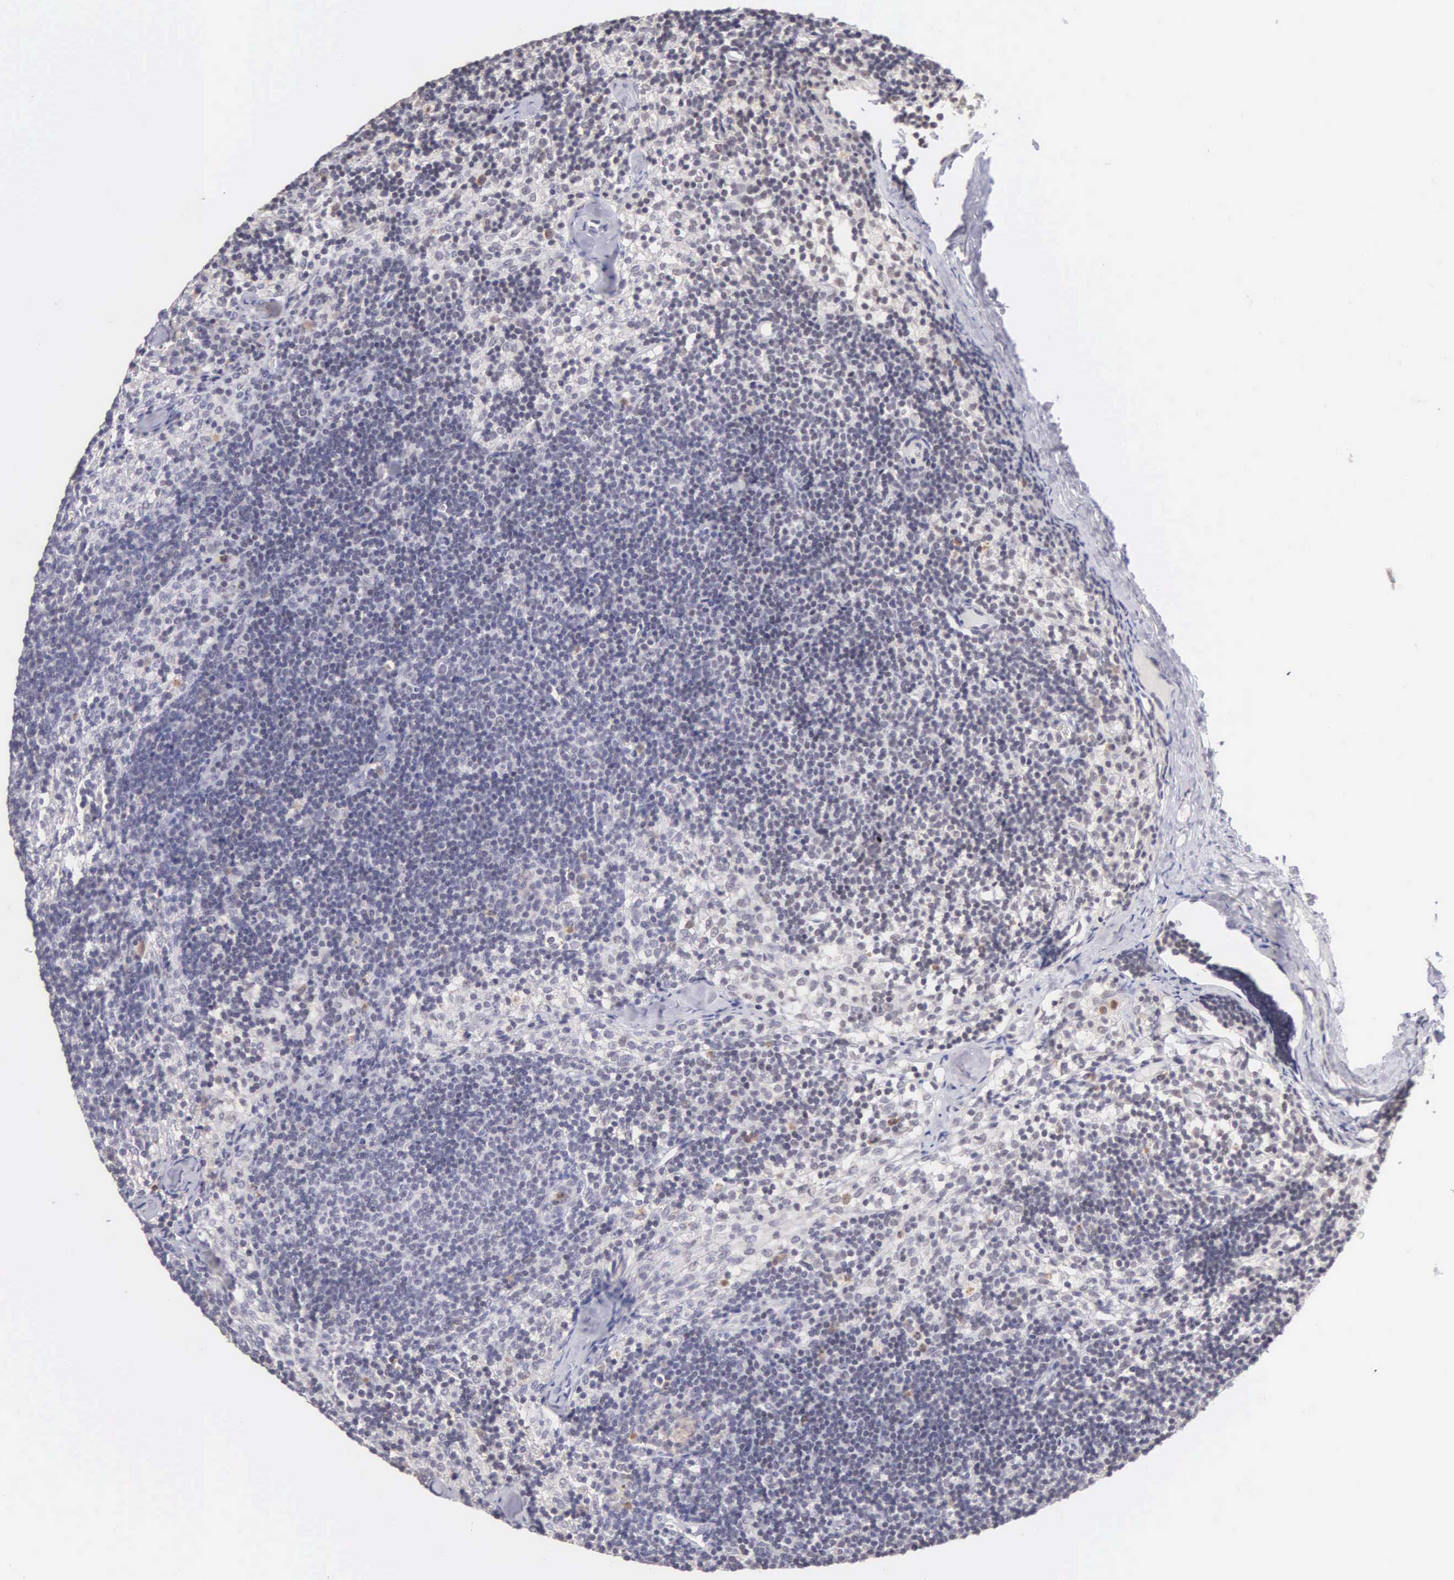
{"staining": {"intensity": "negative", "quantity": "none", "location": "none"}, "tissue": "lymph node", "cell_type": "Germinal center cells", "image_type": "normal", "snomed": [{"axis": "morphology", "description": "Normal tissue, NOS"}, {"axis": "topography", "description": "Lymph node"}], "caption": "Immunohistochemical staining of normal human lymph node shows no significant staining in germinal center cells.", "gene": "BRD1", "patient": {"sex": "female", "age": 35}}